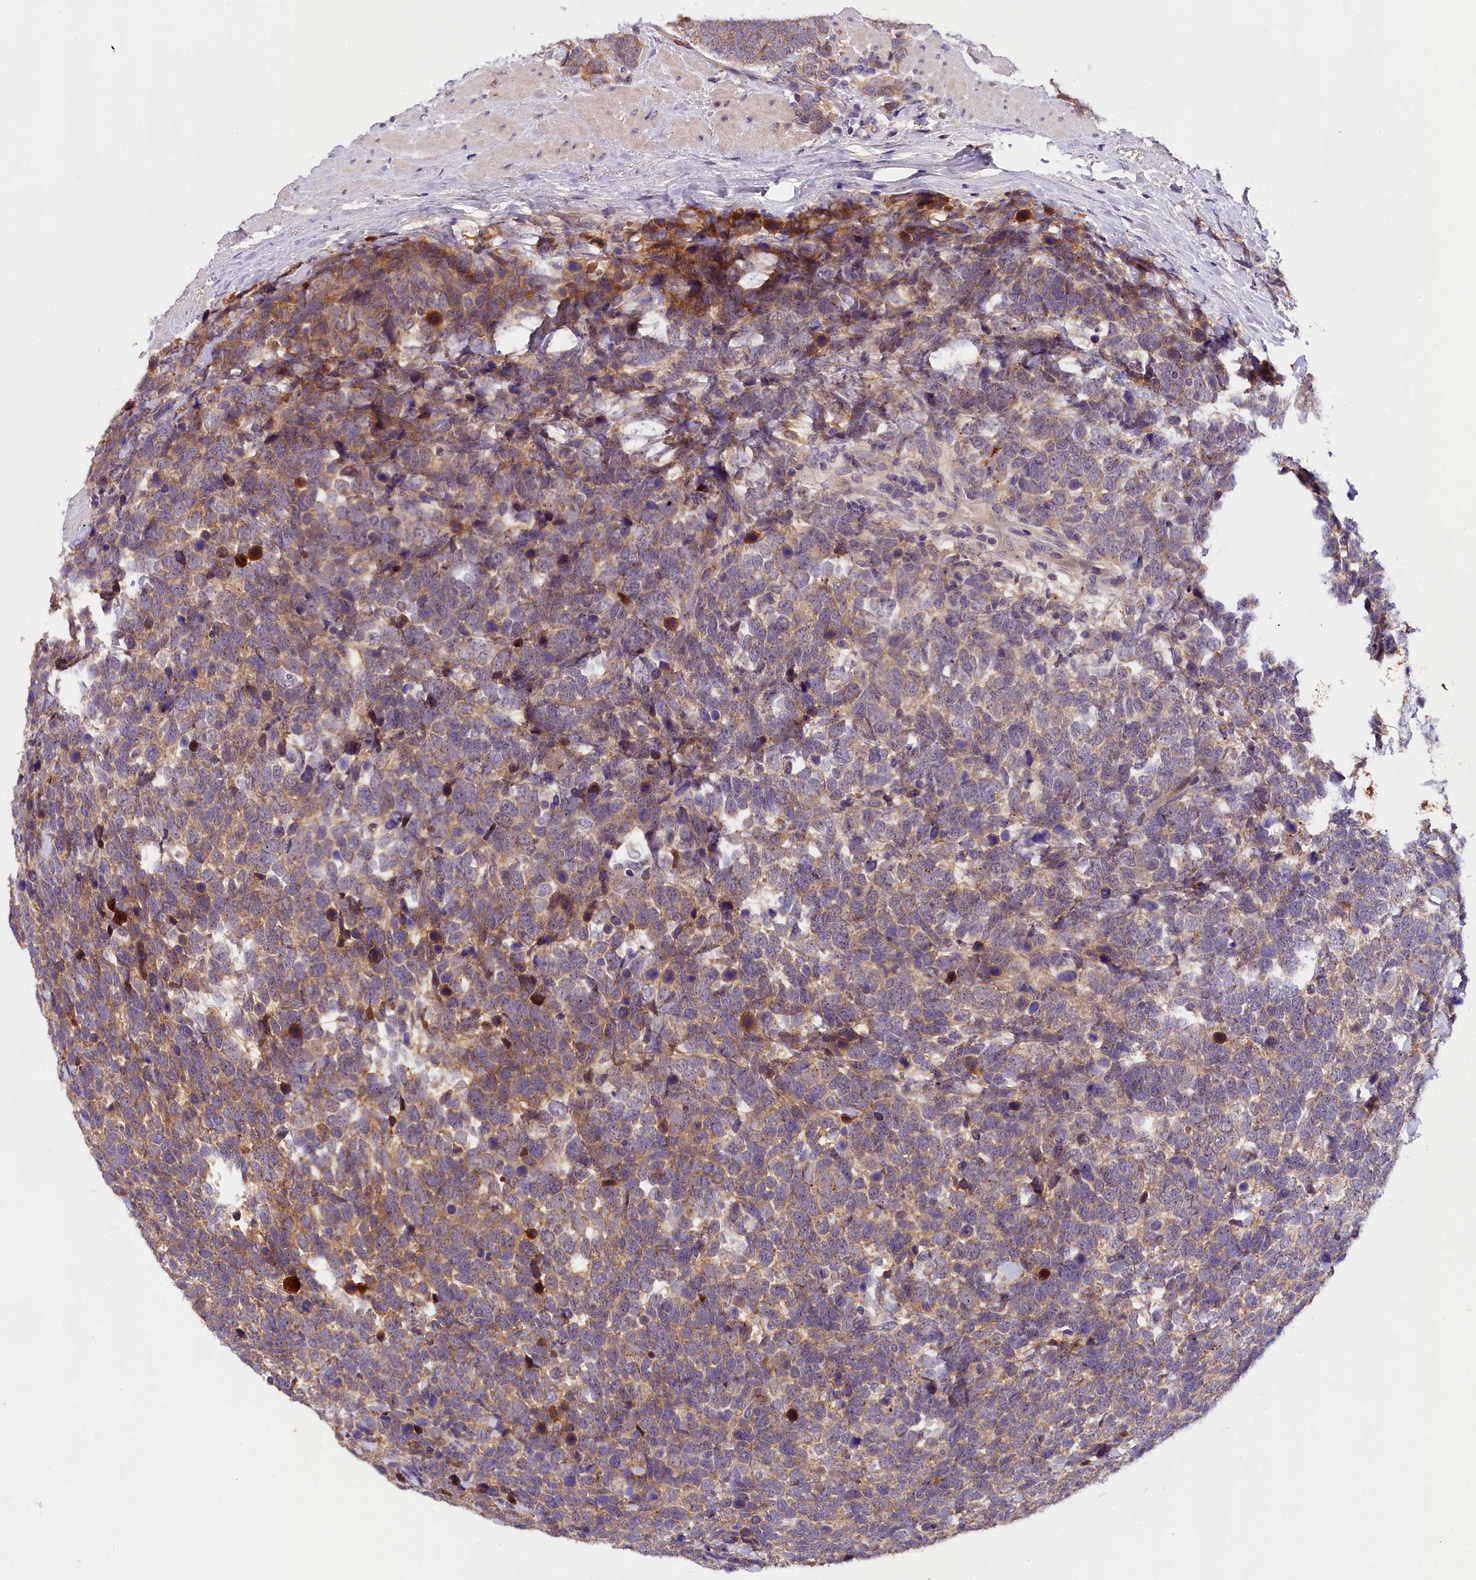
{"staining": {"intensity": "moderate", "quantity": "25%-75%", "location": "cytoplasmic/membranous"}, "tissue": "urothelial cancer", "cell_type": "Tumor cells", "image_type": "cancer", "snomed": [{"axis": "morphology", "description": "Urothelial carcinoma, High grade"}, {"axis": "topography", "description": "Urinary bladder"}], "caption": "Immunohistochemistry (IHC) of human urothelial cancer reveals medium levels of moderate cytoplasmic/membranous positivity in approximately 25%-75% of tumor cells. Nuclei are stained in blue.", "gene": "PHAF1", "patient": {"sex": "female", "age": 82}}